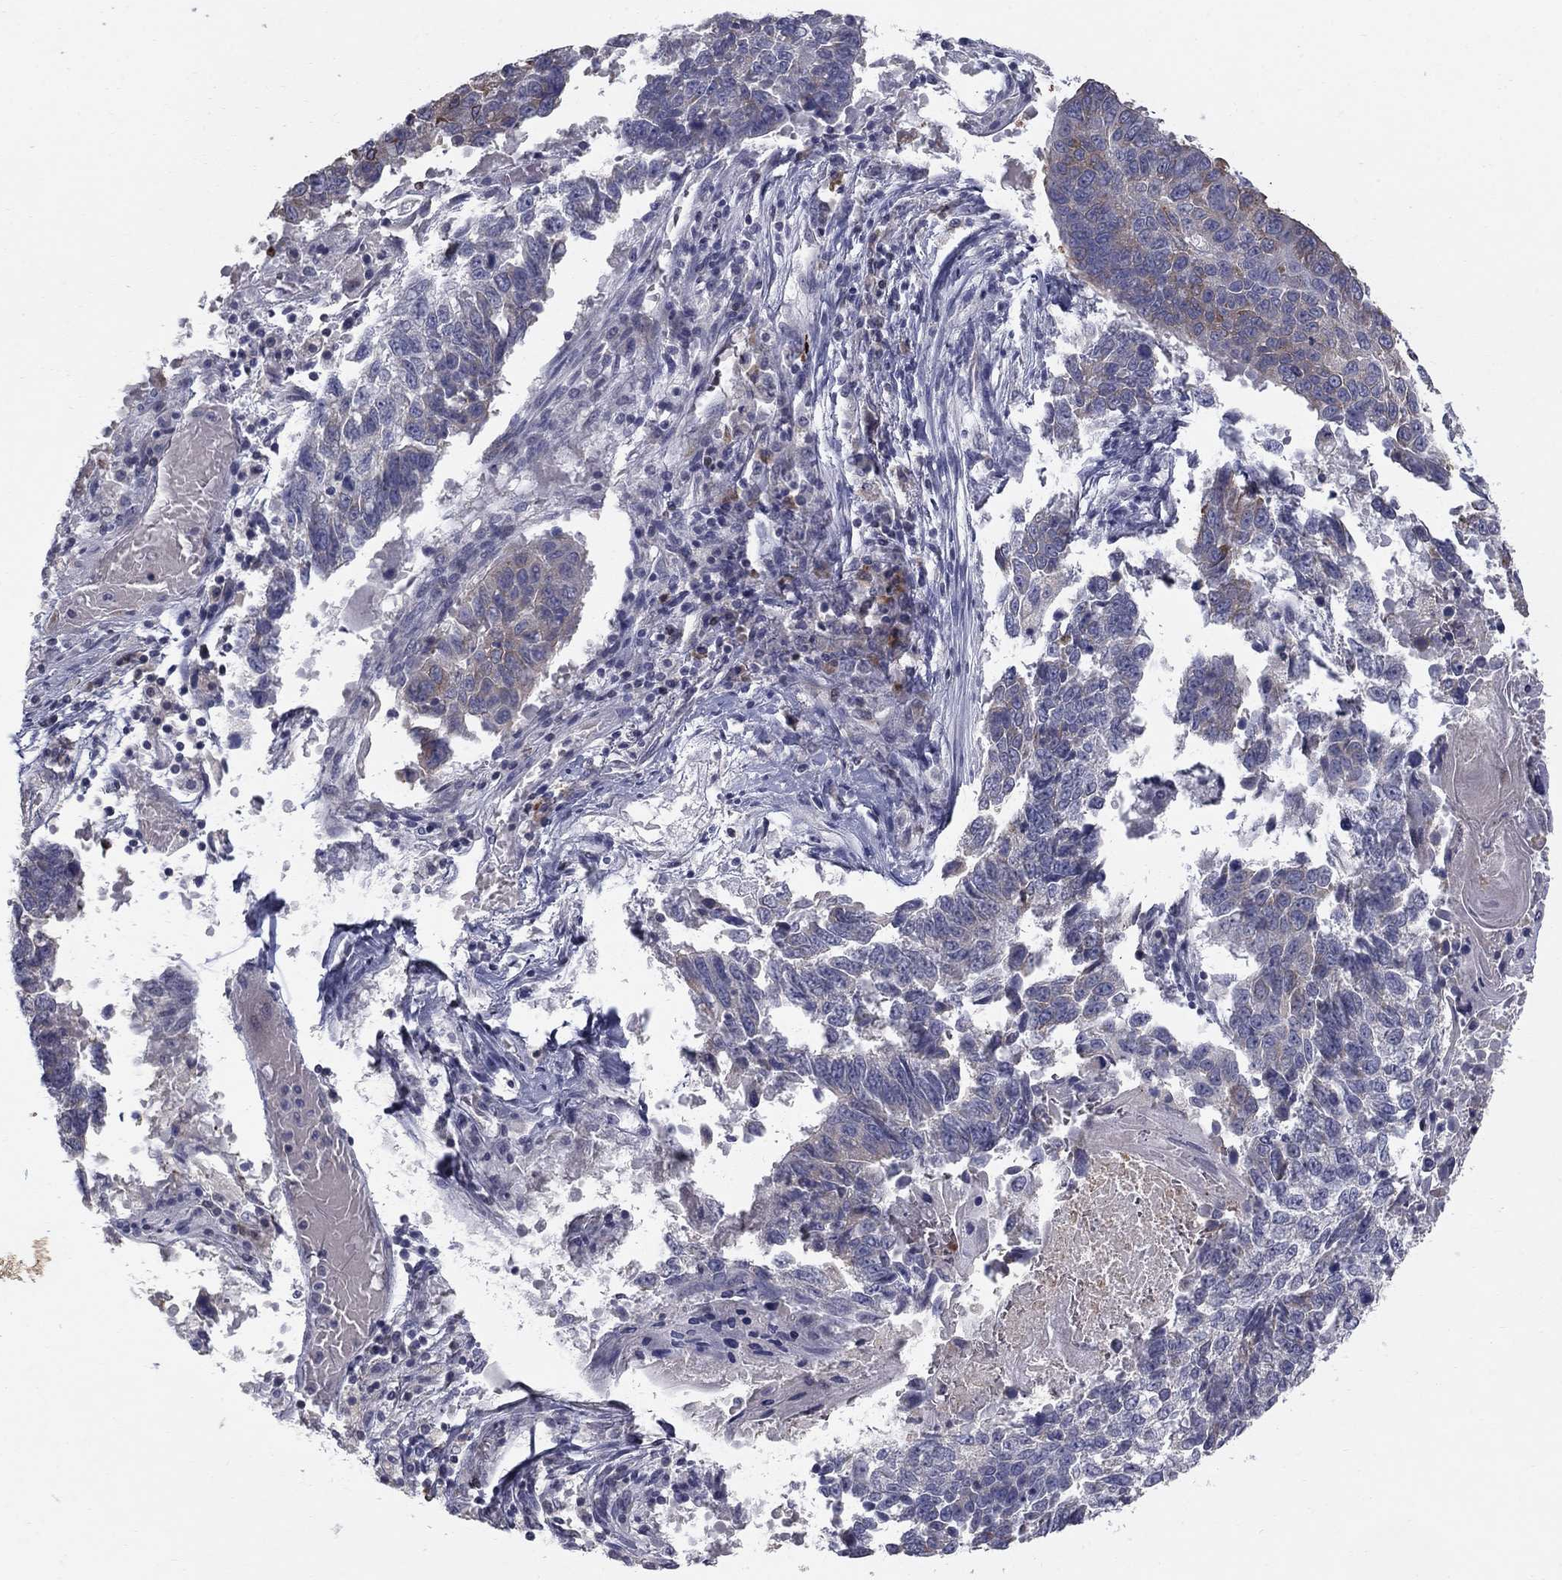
{"staining": {"intensity": "moderate", "quantity": "<25%", "location": "cytoplasmic/membranous"}, "tissue": "lung cancer", "cell_type": "Tumor cells", "image_type": "cancer", "snomed": [{"axis": "morphology", "description": "Squamous cell carcinoma, NOS"}, {"axis": "topography", "description": "Lung"}], "caption": "This is an image of immunohistochemistry (IHC) staining of squamous cell carcinoma (lung), which shows moderate positivity in the cytoplasmic/membranous of tumor cells.", "gene": "NTRK2", "patient": {"sex": "male", "age": 73}}